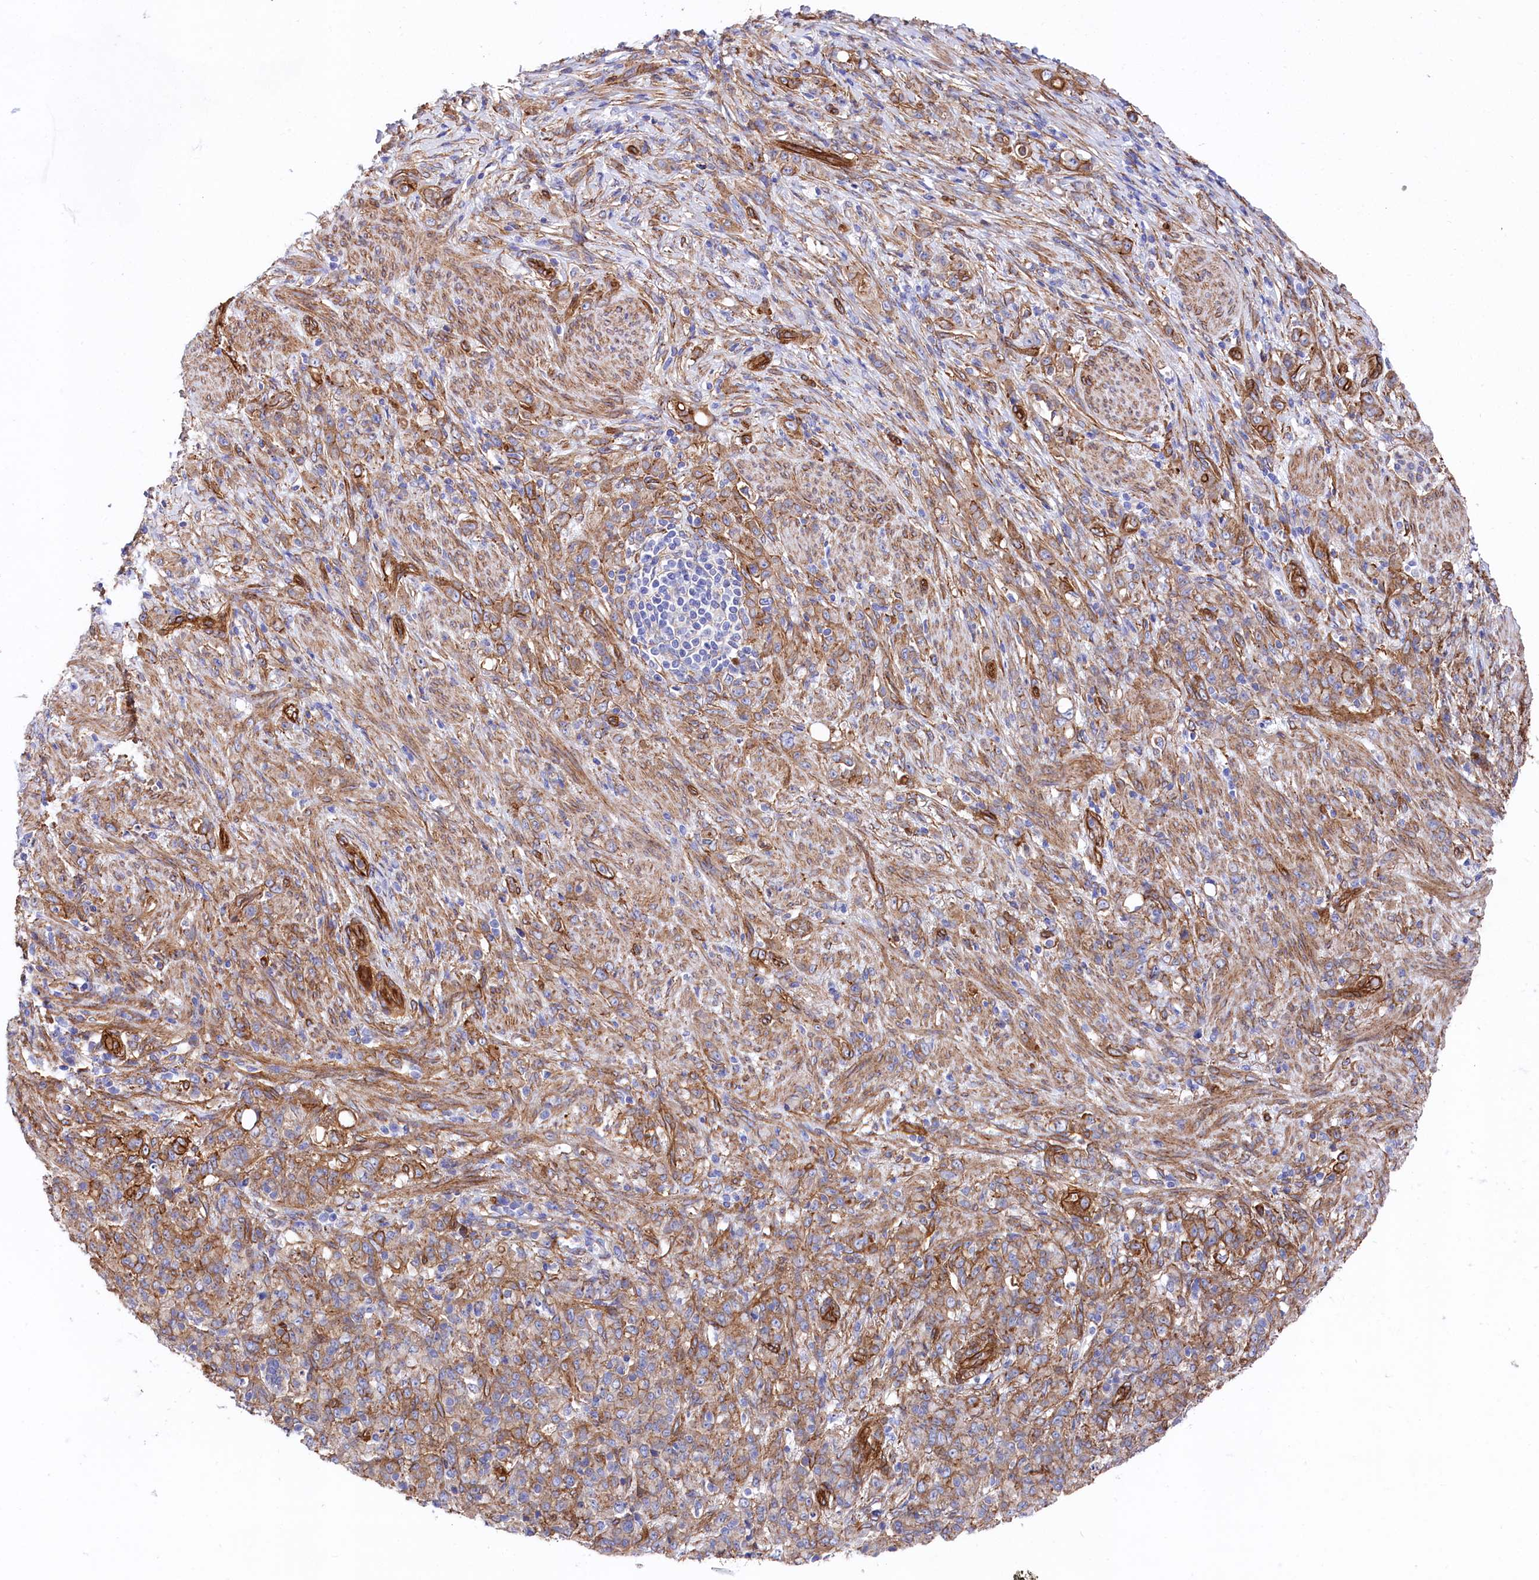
{"staining": {"intensity": "moderate", "quantity": ">75%", "location": "cytoplasmic/membranous"}, "tissue": "stomach cancer", "cell_type": "Tumor cells", "image_type": "cancer", "snomed": [{"axis": "morphology", "description": "Adenocarcinoma, NOS"}, {"axis": "topography", "description": "Stomach"}], "caption": "Moderate cytoplasmic/membranous staining is identified in about >75% of tumor cells in adenocarcinoma (stomach).", "gene": "TNKS1BP1", "patient": {"sex": "female", "age": 79}}